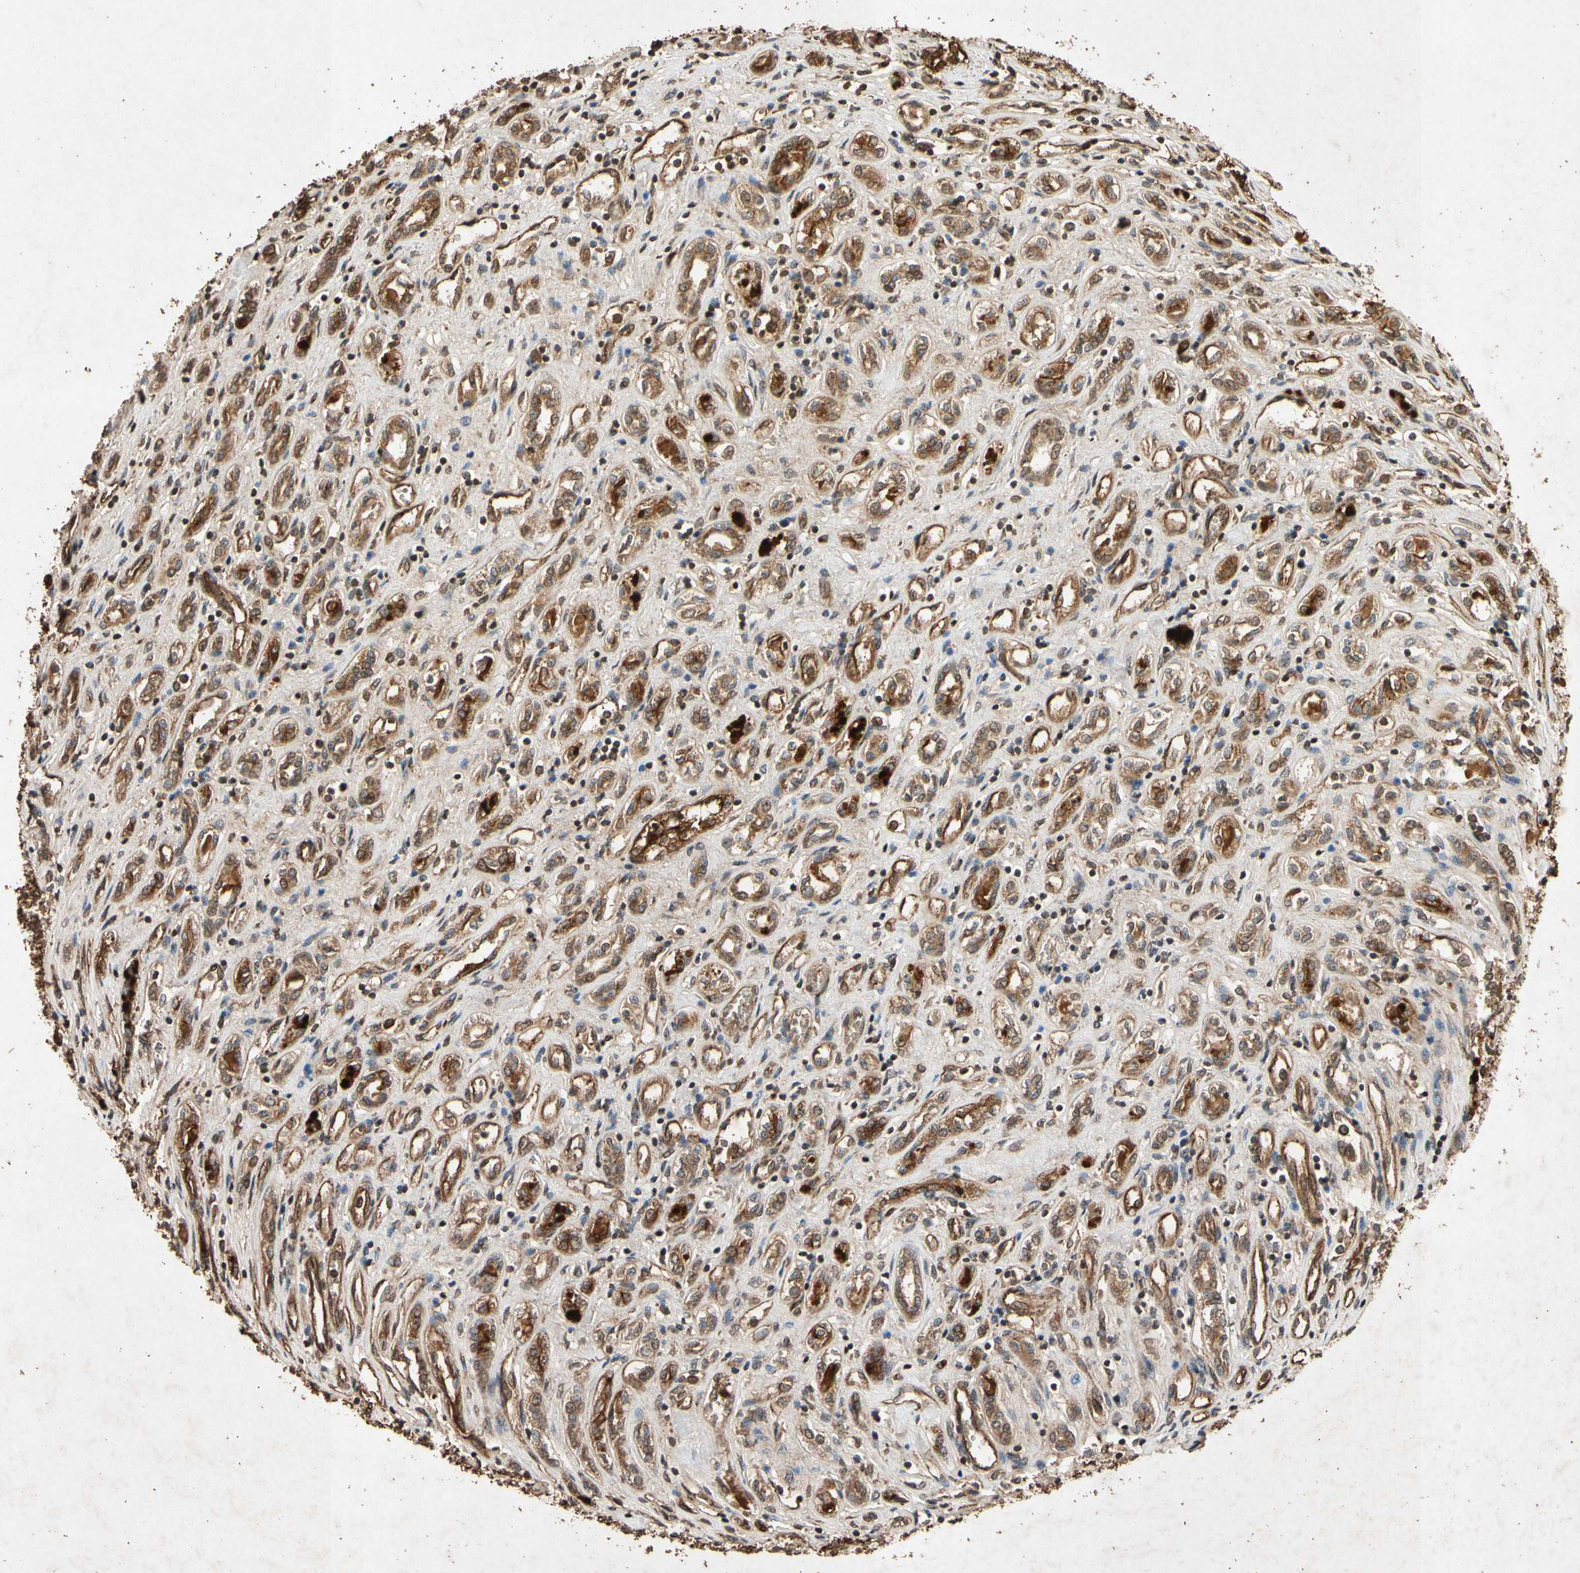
{"staining": {"intensity": "strong", "quantity": ">75%", "location": "cytoplasmic/membranous"}, "tissue": "renal cancer", "cell_type": "Tumor cells", "image_type": "cancer", "snomed": [{"axis": "morphology", "description": "Adenocarcinoma, NOS"}, {"axis": "topography", "description": "Kidney"}], "caption": "The micrograph displays immunohistochemical staining of adenocarcinoma (renal). There is strong cytoplasmic/membranous positivity is present in approximately >75% of tumor cells.", "gene": "TXN2", "patient": {"sex": "female", "age": 70}}